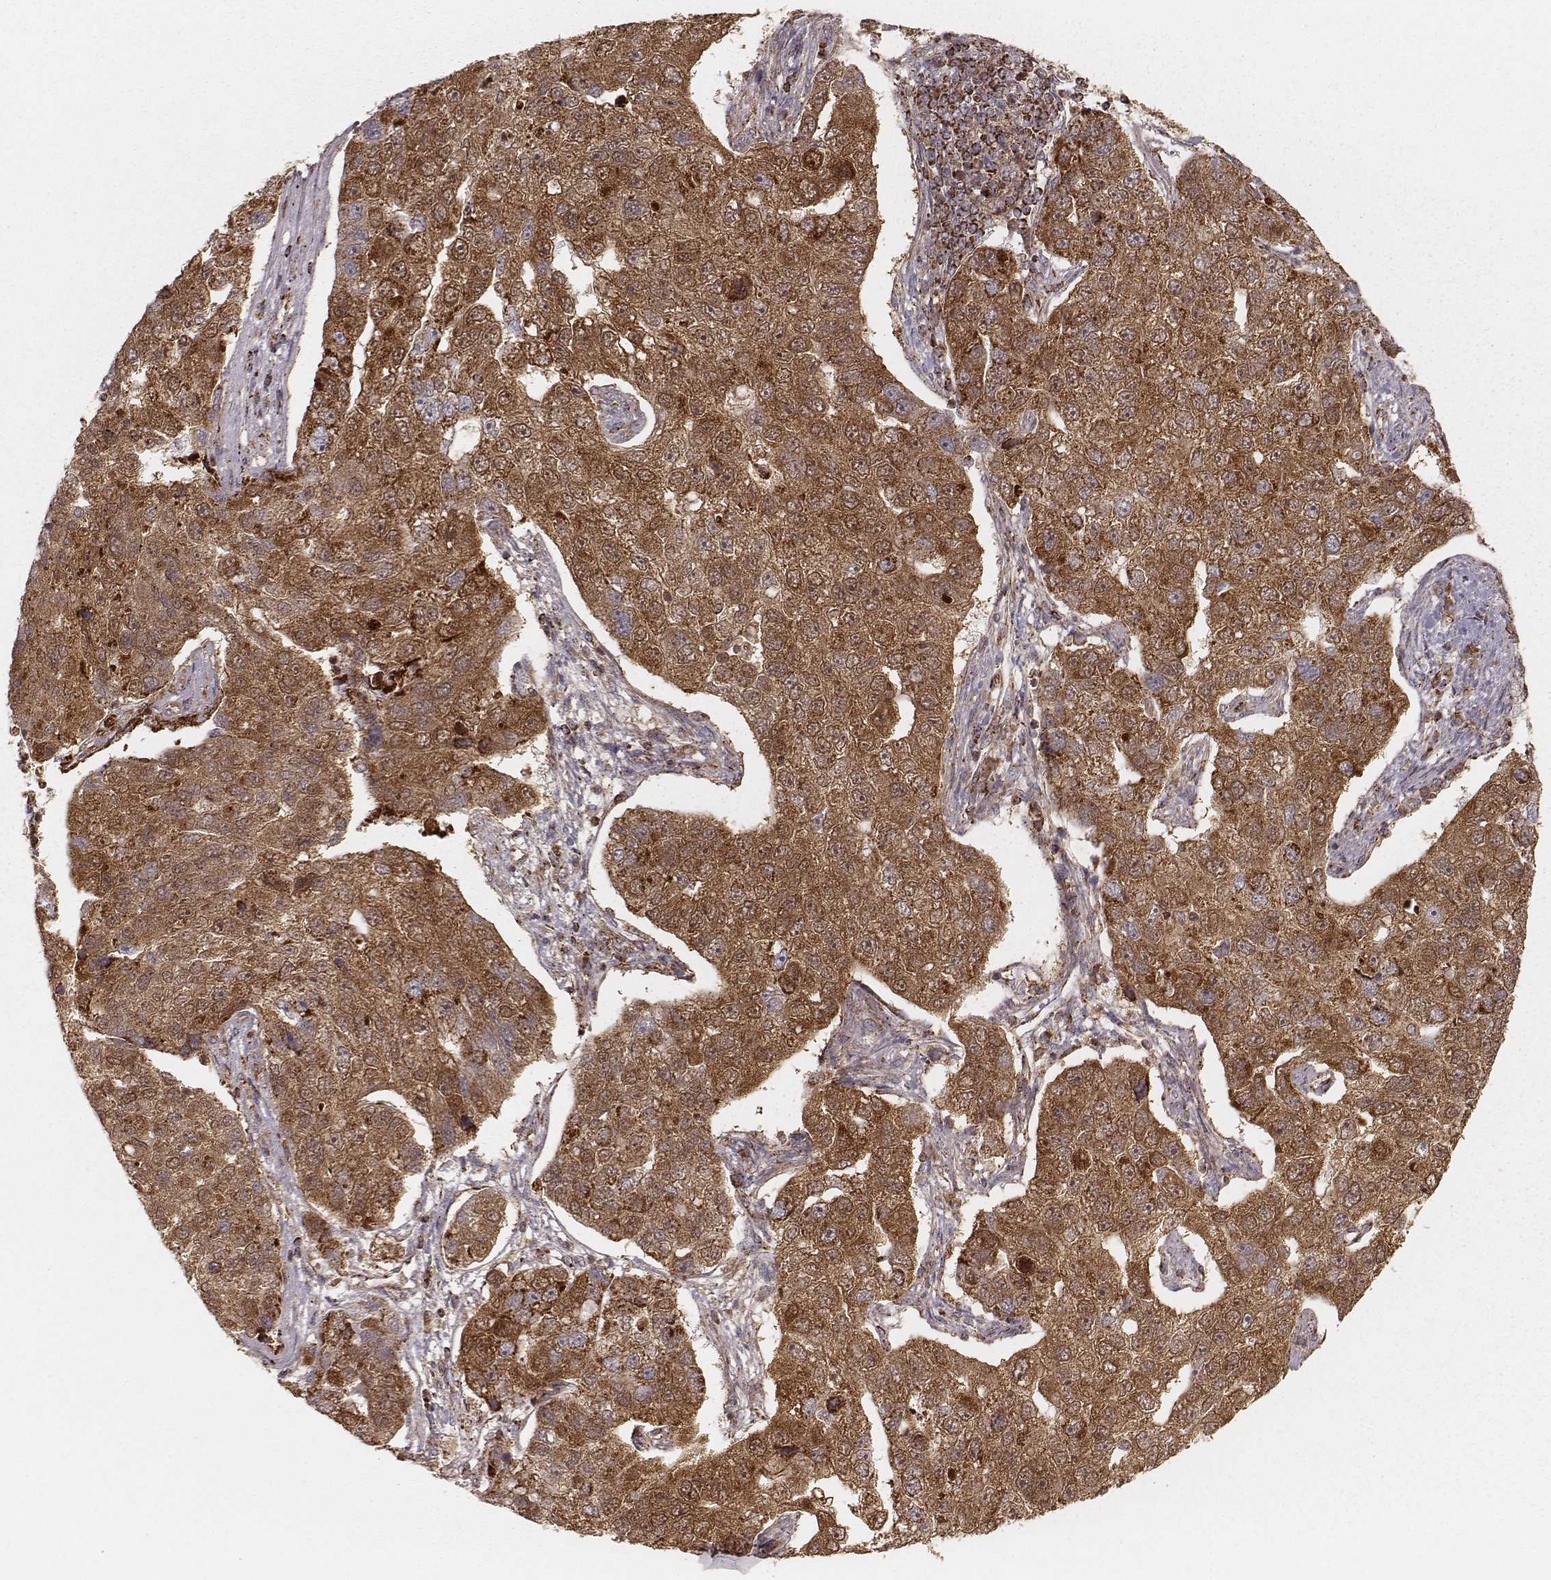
{"staining": {"intensity": "strong", "quantity": ">75%", "location": "cytoplasmic/membranous"}, "tissue": "pancreatic cancer", "cell_type": "Tumor cells", "image_type": "cancer", "snomed": [{"axis": "morphology", "description": "Adenocarcinoma, NOS"}, {"axis": "topography", "description": "Pancreas"}], "caption": "Pancreatic cancer (adenocarcinoma) tissue reveals strong cytoplasmic/membranous positivity in approximately >75% of tumor cells", "gene": "CS", "patient": {"sex": "female", "age": 61}}